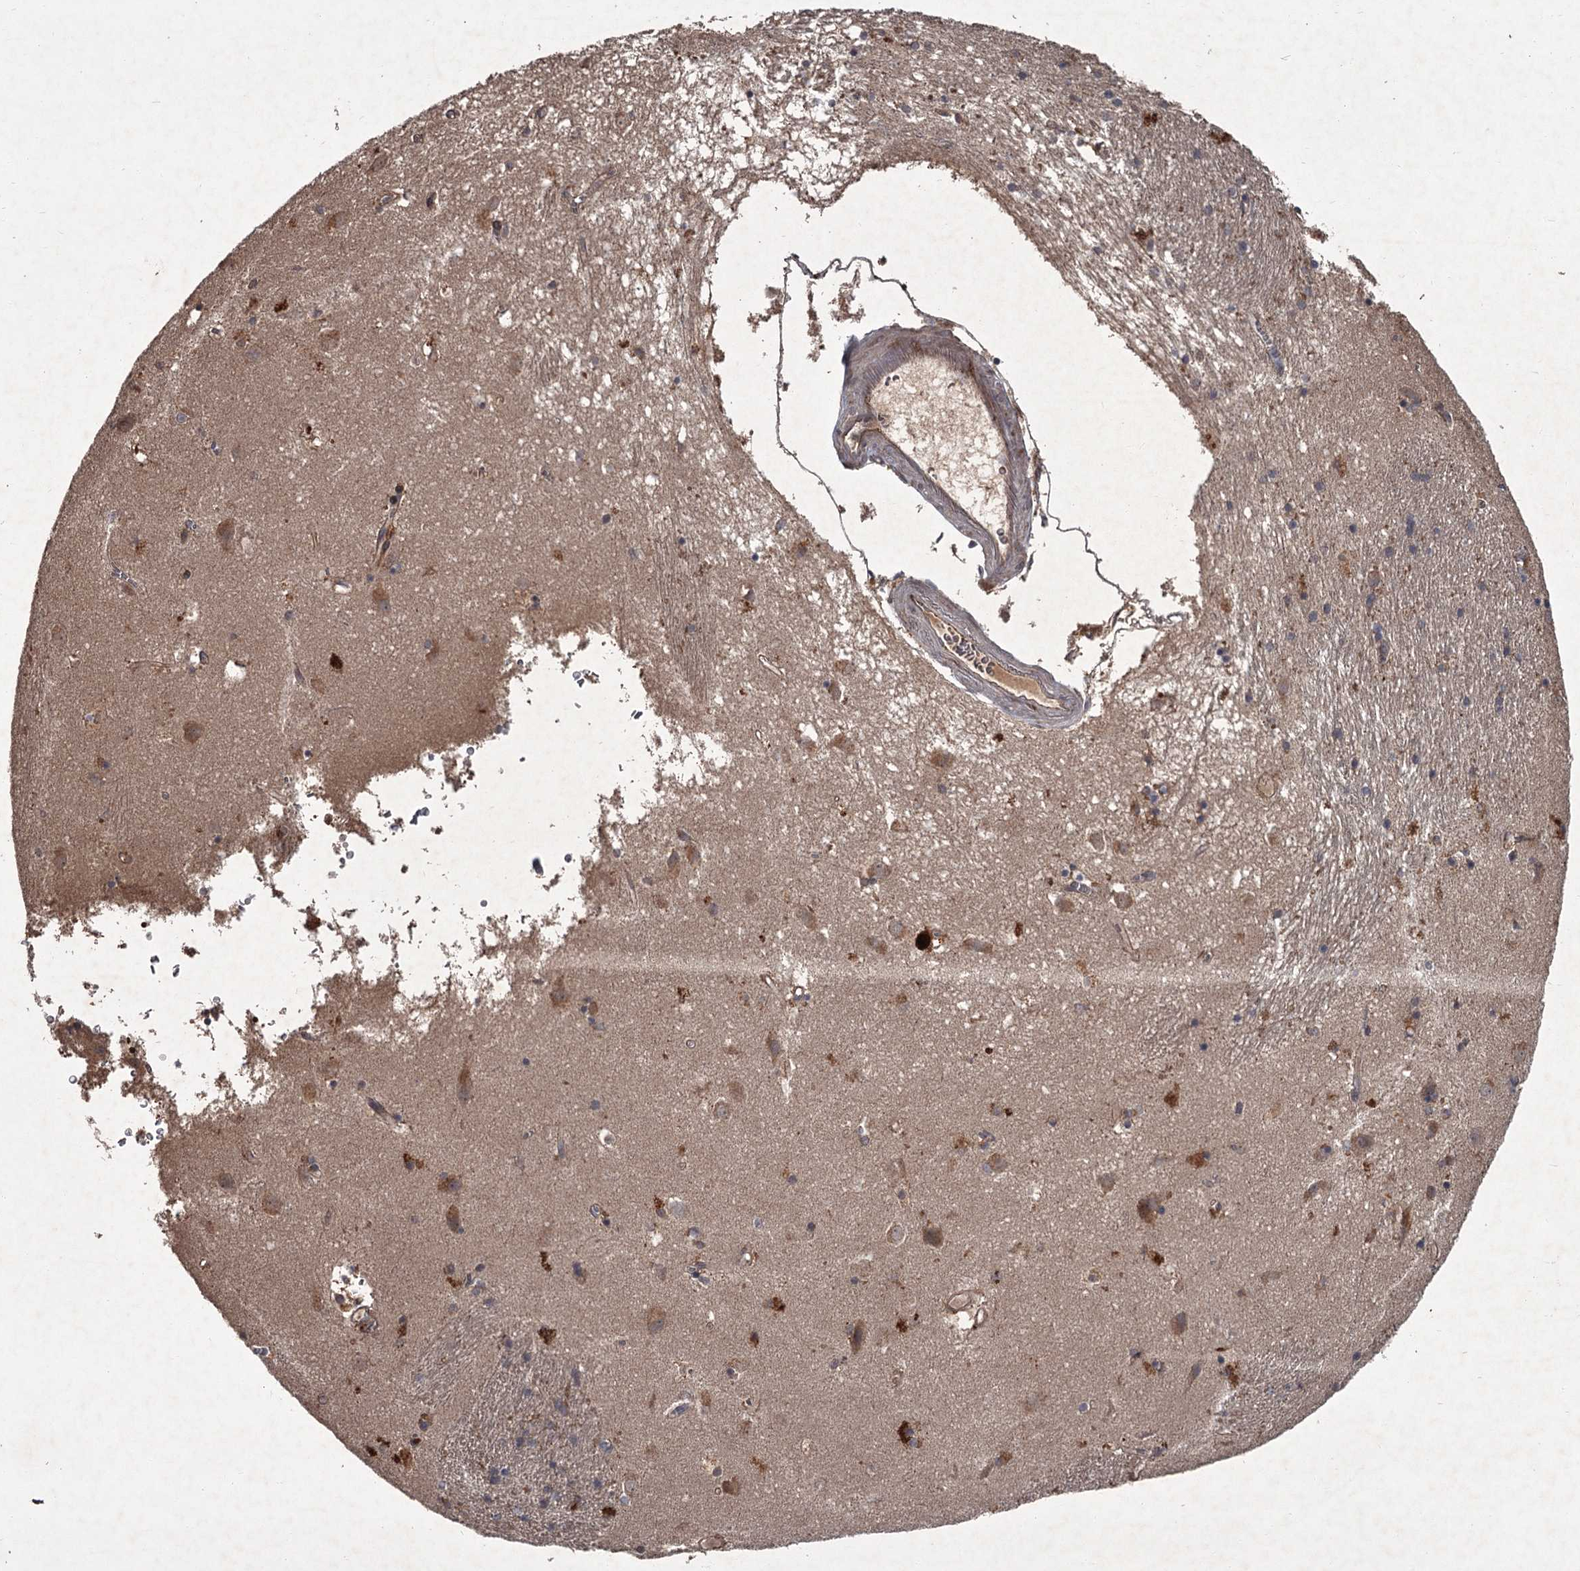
{"staining": {"intensity": "weak", "quantity": "25%-75%", "location": "cytoplasmic/membranous"}, "tissue": "caudate", "cell_type": "Glial cells", "image_type": "normal", "snomed": [{"axis": "morphology", "description": "Normal tissue, NOS"}, {"axis": "topography", "description": "Lateral ventricle wall"}], "caption": "Benign caudate demonstrates weak cytoplasmic/membranous staining in about 25%-75% of glial cells, visualized by immunohistochemistry.", "gene": "UNC93B1", "patient": {"sex": "male", "age": 70}}